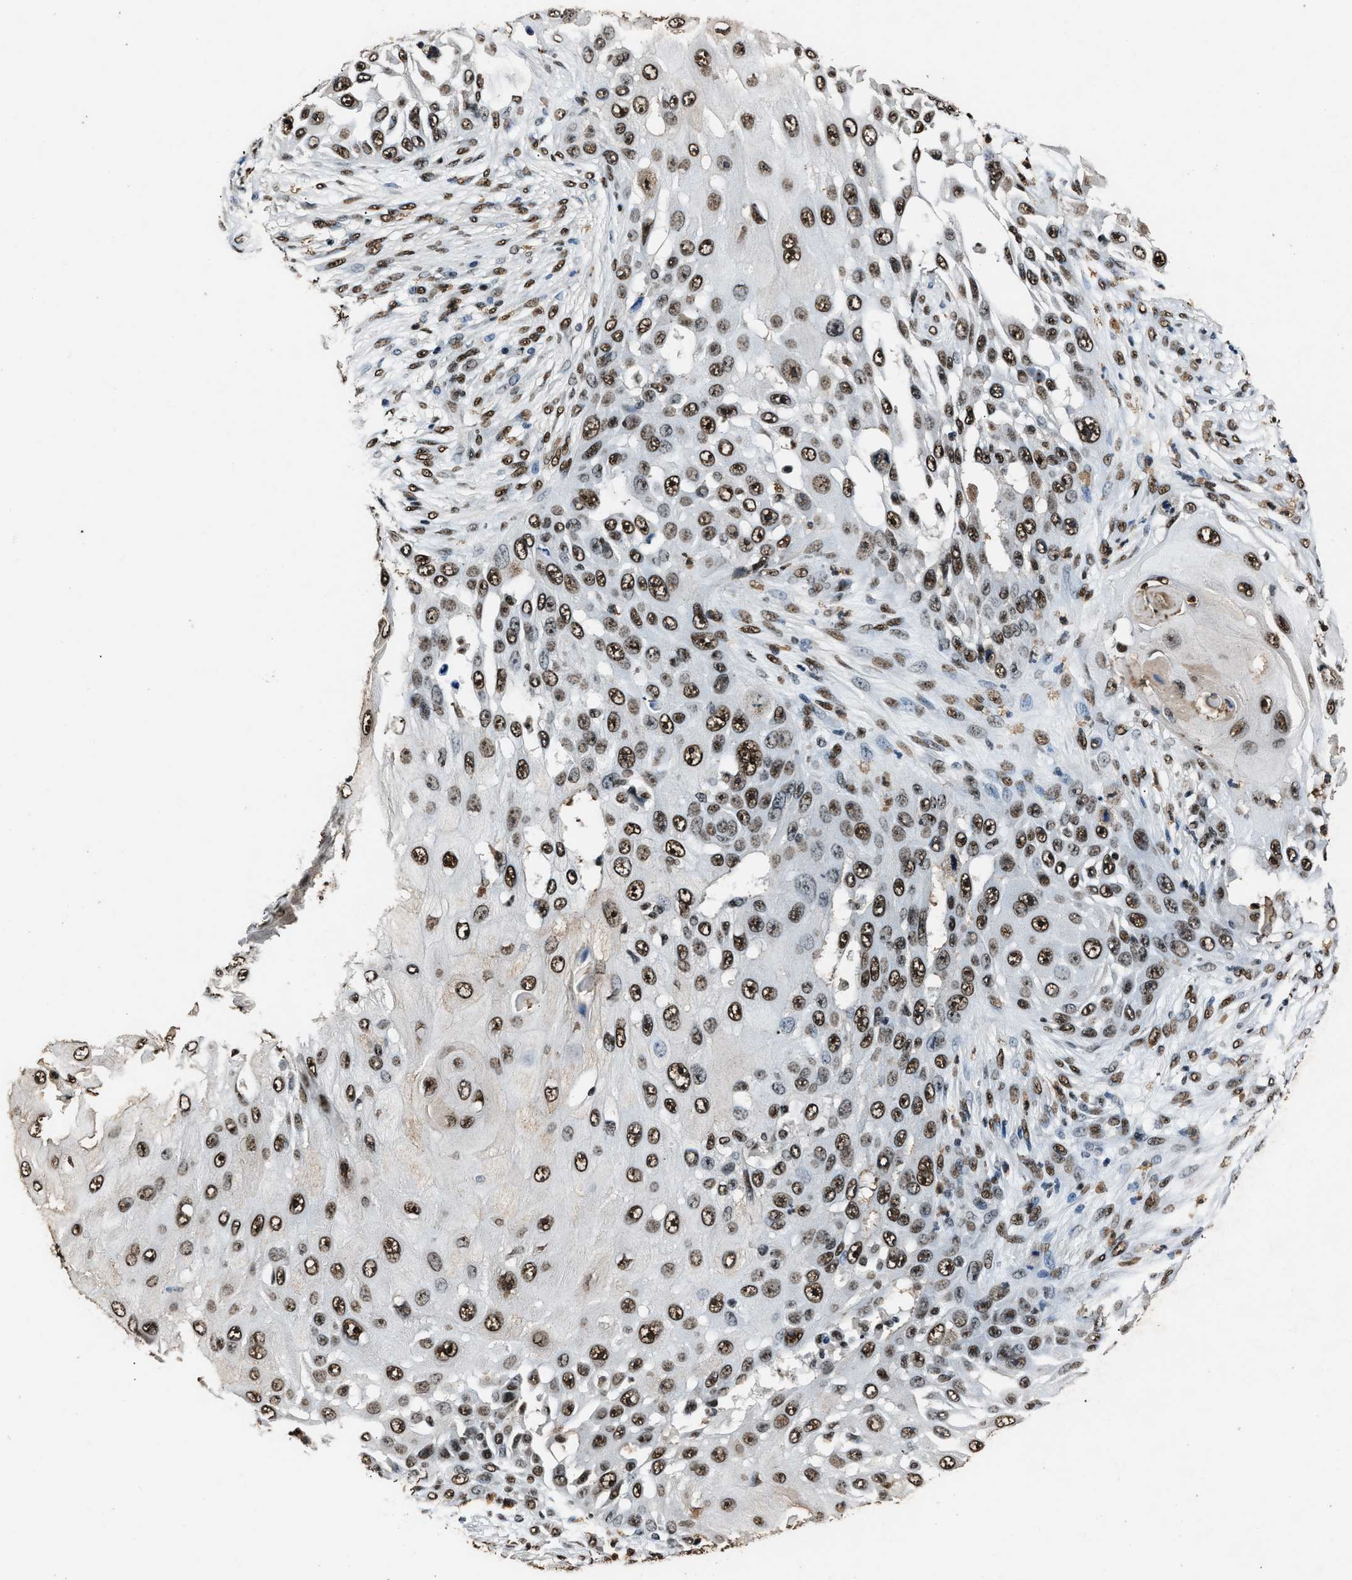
{"staining": {"intensity": "moderate", "quantity": ">75%", "location": "nuclear"}, "tissue": "skin cancer", "cell_type": "Tumor cells", "image_type": "cancer", "snomed": [{"axis": "morphology", "description": "Squamous cell carcinoma, NOS"}, {"axis": "topography", "description": "Skin"}], "caption": "Approximately >75% of tumor cells in skin squamous cell carcinoma demonstrate moderate nuclear protein expression as visualized by brown immunohistochemical staining.", "gene": "SAFB", "patient": {"sex": "female", "age": 44}}